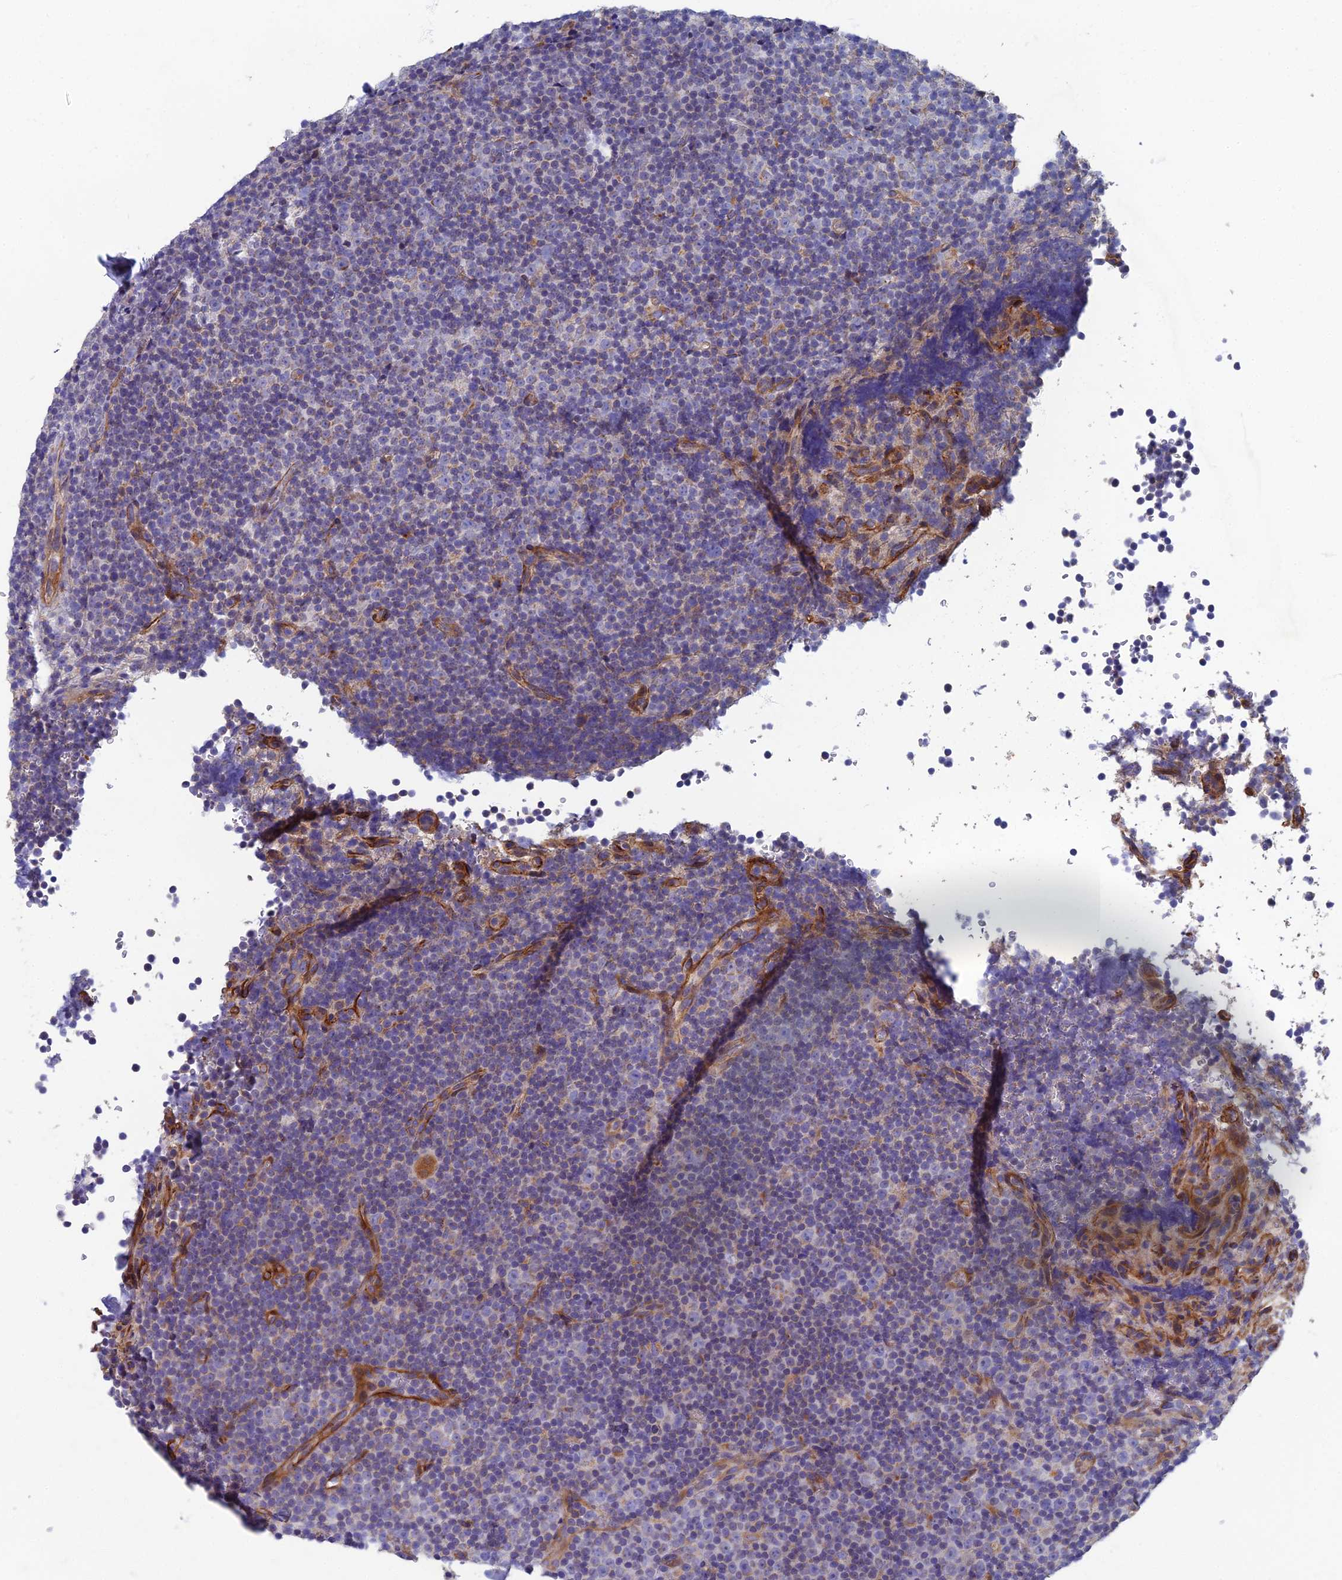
{"staining": {"intensity": "negative", "quantity": "none", "location": "none"}, "tissue": "lymphoma", "cell_type": "Tumor cells", "image_type": "cancer", "snomed": [{"axis": "morphology", "description": "Malignant lymphoma, non-Hodgkin's type, Low grade"}, {"axis": "topography", "description": "Lymph node"}], "caption": "IHC image of neoplastic tissue: human malignant lymphoma, non-Hodgkin's type (low-grade) stained with DAB (3,3'-diaminobenzidine) shows no significant protein expression in tumor cells.", "gene": "RNASEK", "patient": {"sex": "female", "age": 67}}